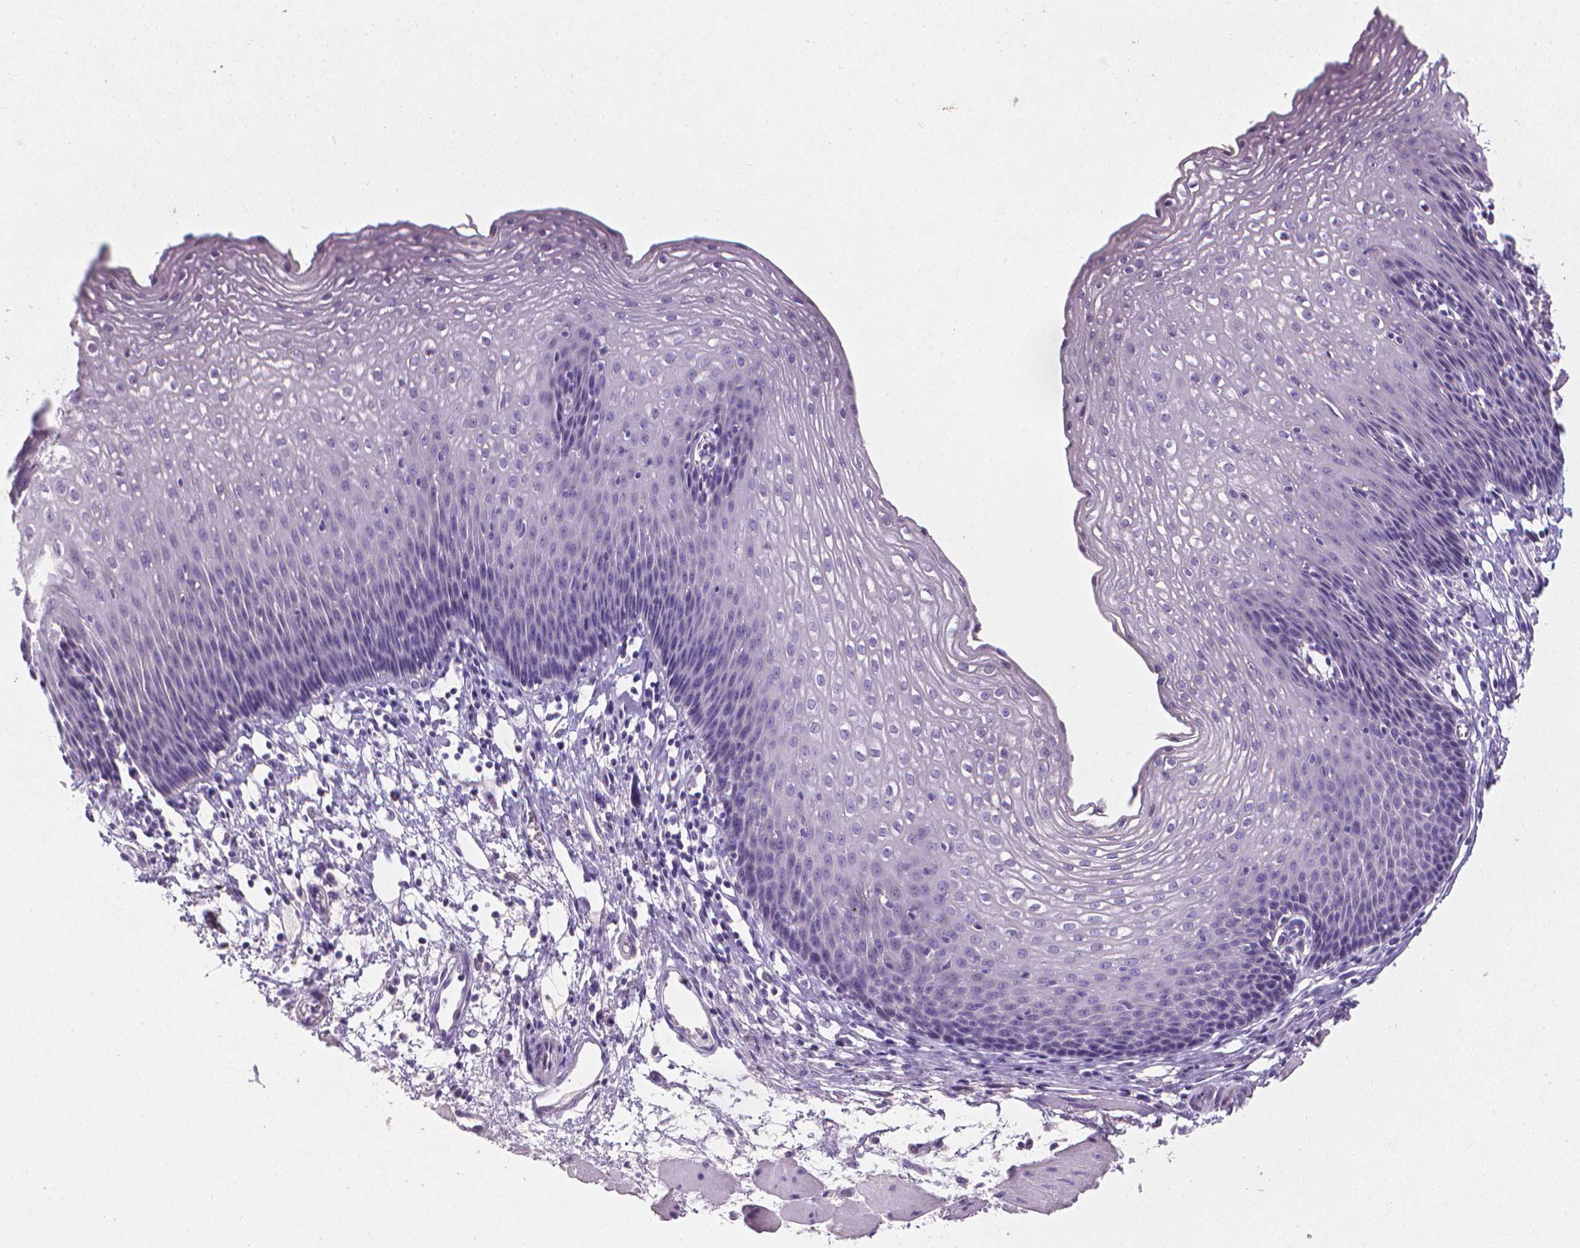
{"staining": {"intensity": "negative", "quantity": "none", "location": "none"}, "tissue": "esophagus", "cell_type": "Squamous epithelial cells", "image_type": "normal", "snomed": [{"axis": "morphology", "description": "Normal tissue, NOS"}, {"axis": "topography", "description": "Esophagus"}], "caption": "High magnification brightfield microscopy of unremarkable esophagus stained with DAB (brown) and counterstained with hematoxylin (blue): squamous epithelial cells show no significant expression. (Brightfield microscopy of DAB (3,3'-diaminobenzidine) immunohistochemistry (IHC) at high magnification).", "gene": "XPNPEP2", "patient": {"sex": "female", "age": 64}}